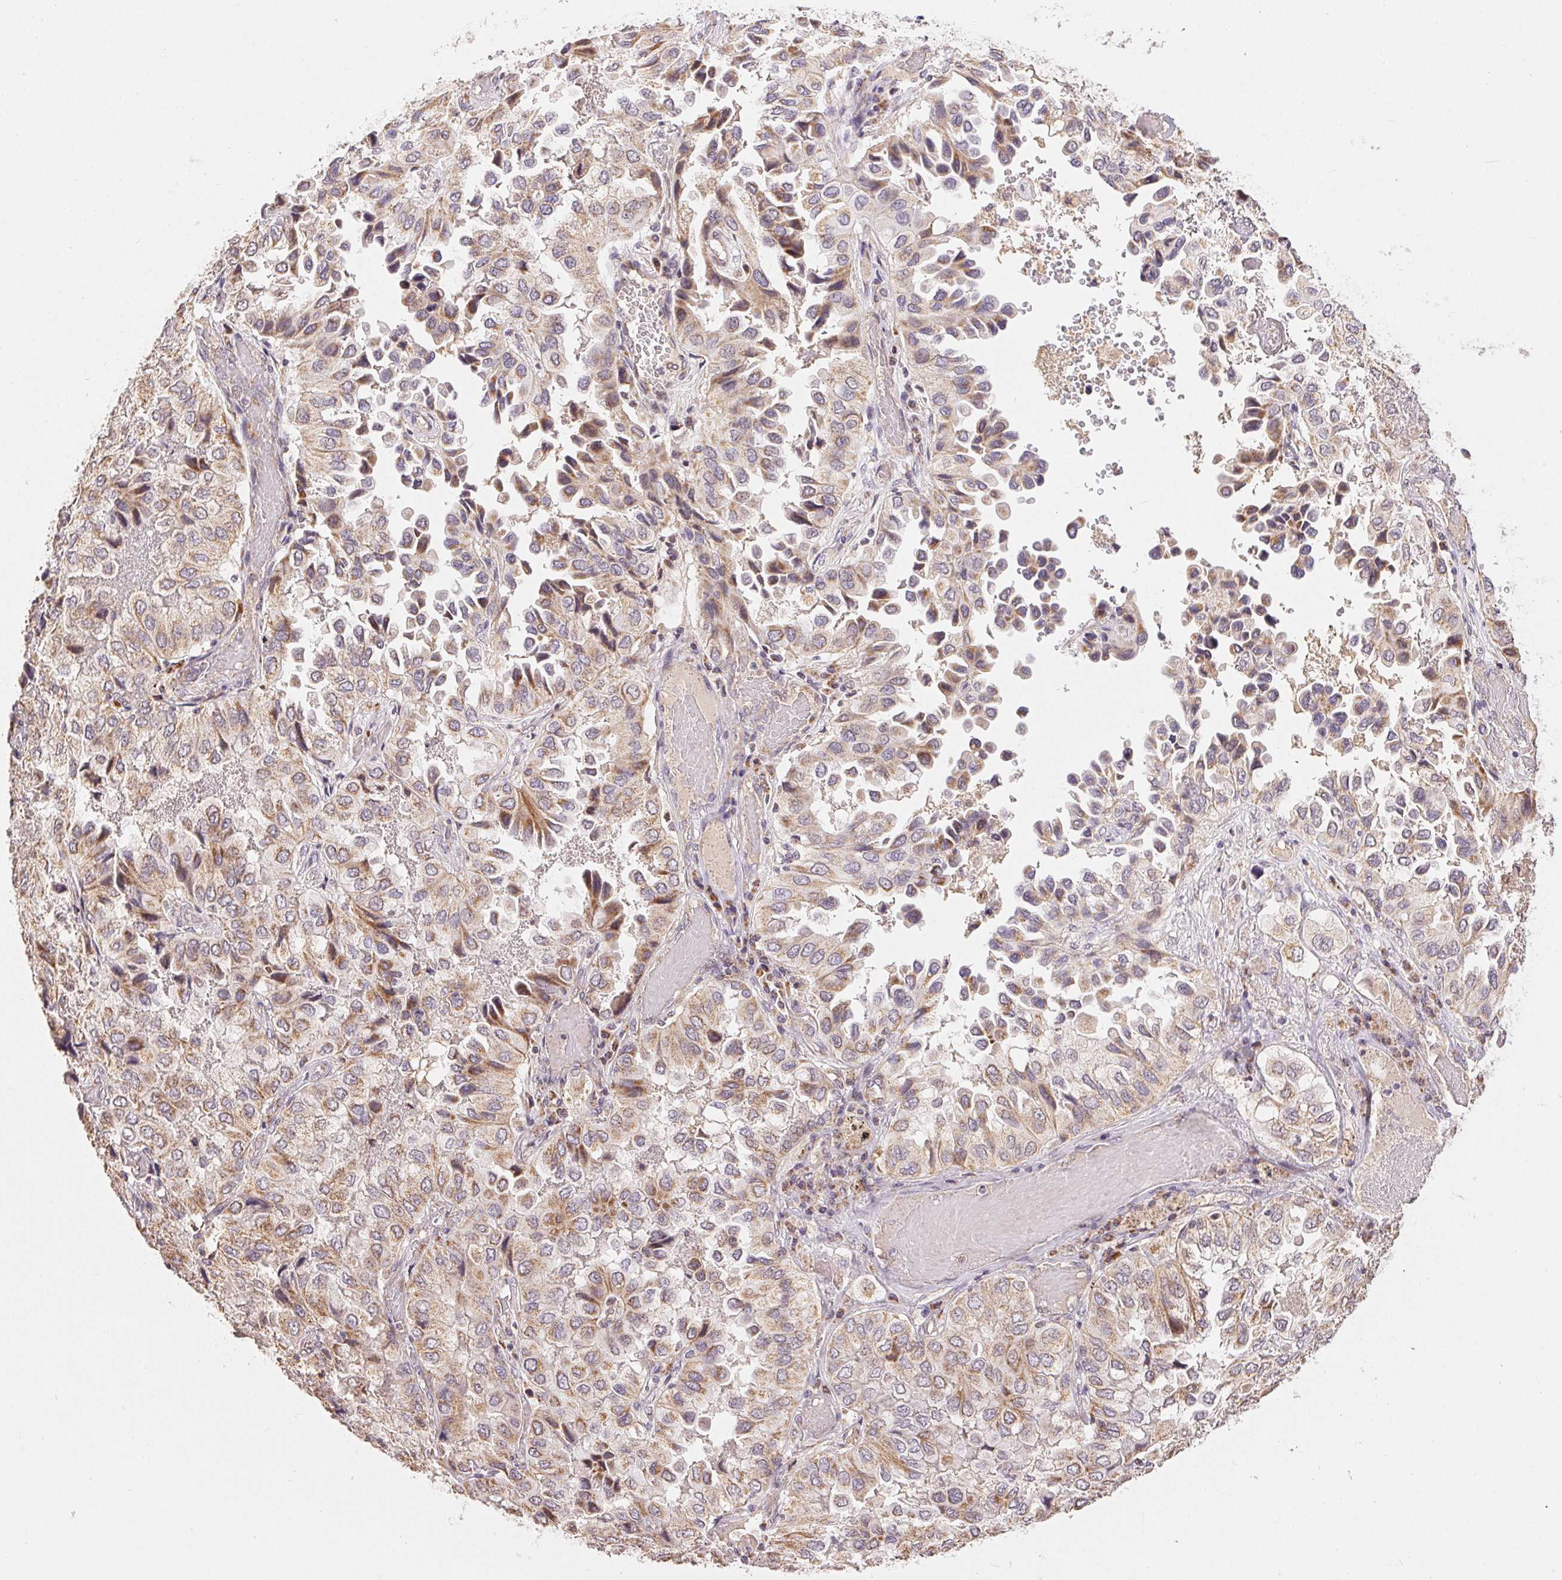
{"staining": {"intensity": "moderate", "quantity": ">75%", "location": "cytoplasmic/membranous"}, "tissue": "lung cancer", "cell_type": "Tumor cells", "image_type": "cancer", "snomed": [{"axis": "morphology", "description": "Aneuploidy"}, {"axis": "morphology", "description": "Adenocarcinoma, NOS"}, {"axis": "morphology", "description": "Adenocarcinoma, metastatic, NOS"}, {"axis": "topography", "description": "Lymph node"}, {"axis": "topography", "description": "Lung"}], "caption": "An image of lung metastatic adenocarcinoma stained for a protein displays moderate cytoplasmic/membranous brown staining in tumor cells.", "gene": "CLASP1", "patient": {"sex": "female", "age": 48}}